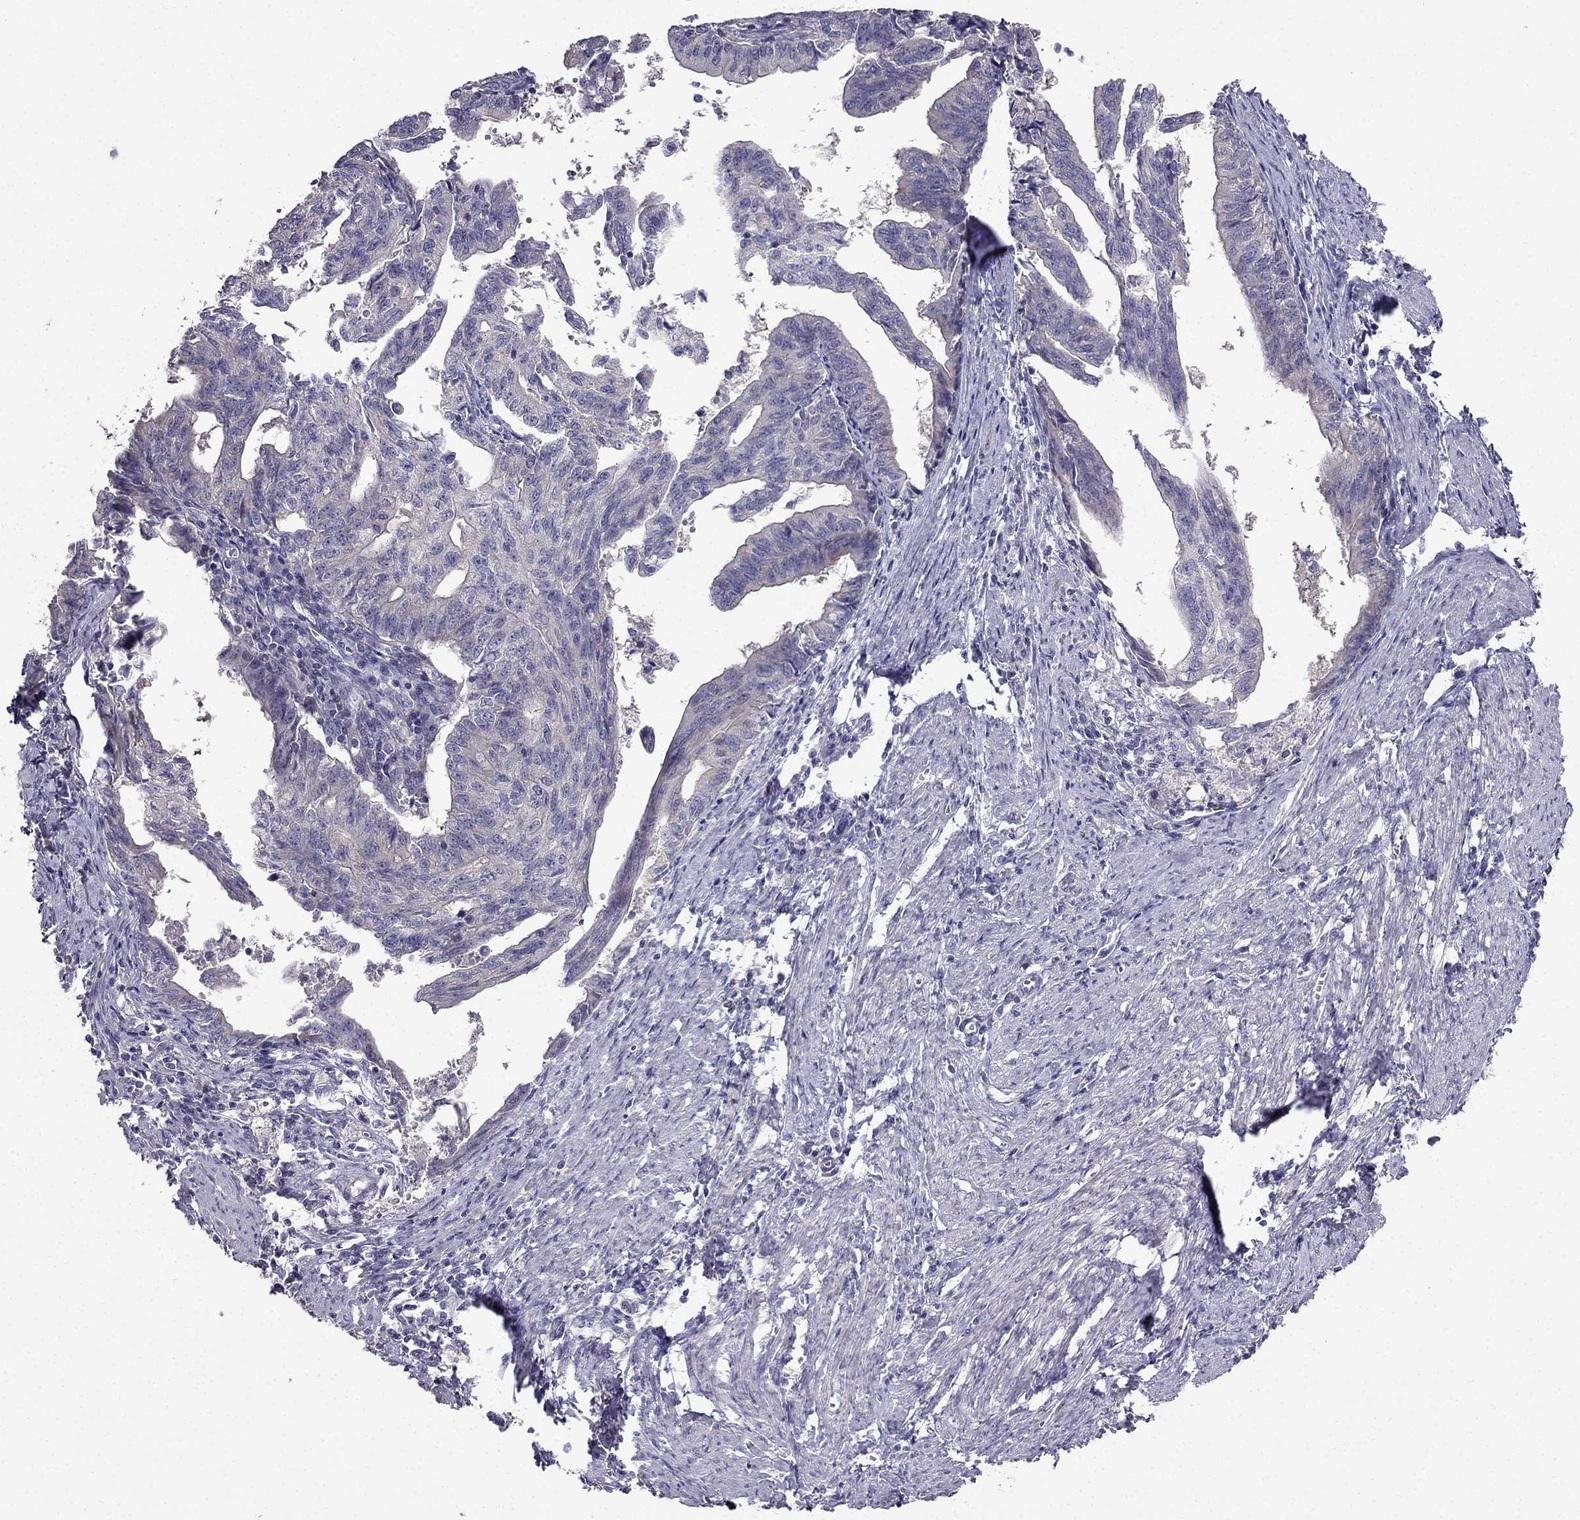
{"staining": {"intensity": "negative", "quantity": "none", "location": "none"}, "tissue": "endometrial cancer", "cell_type": "Tumor cells", "image_type": "cancer", "snomed": [{"axis": "morphology", "description": "Adenocarcinoma, NOS"}, {"axis": "topography", "description": "Endometrium"}], "caption": "This is an immunohistochemistry (IHC) image of human adenocarcinoma (endometrial). There is no staining in tumor cells.", "gene": "AS3MT", "patient": {"sex": "female", "age": 65}}